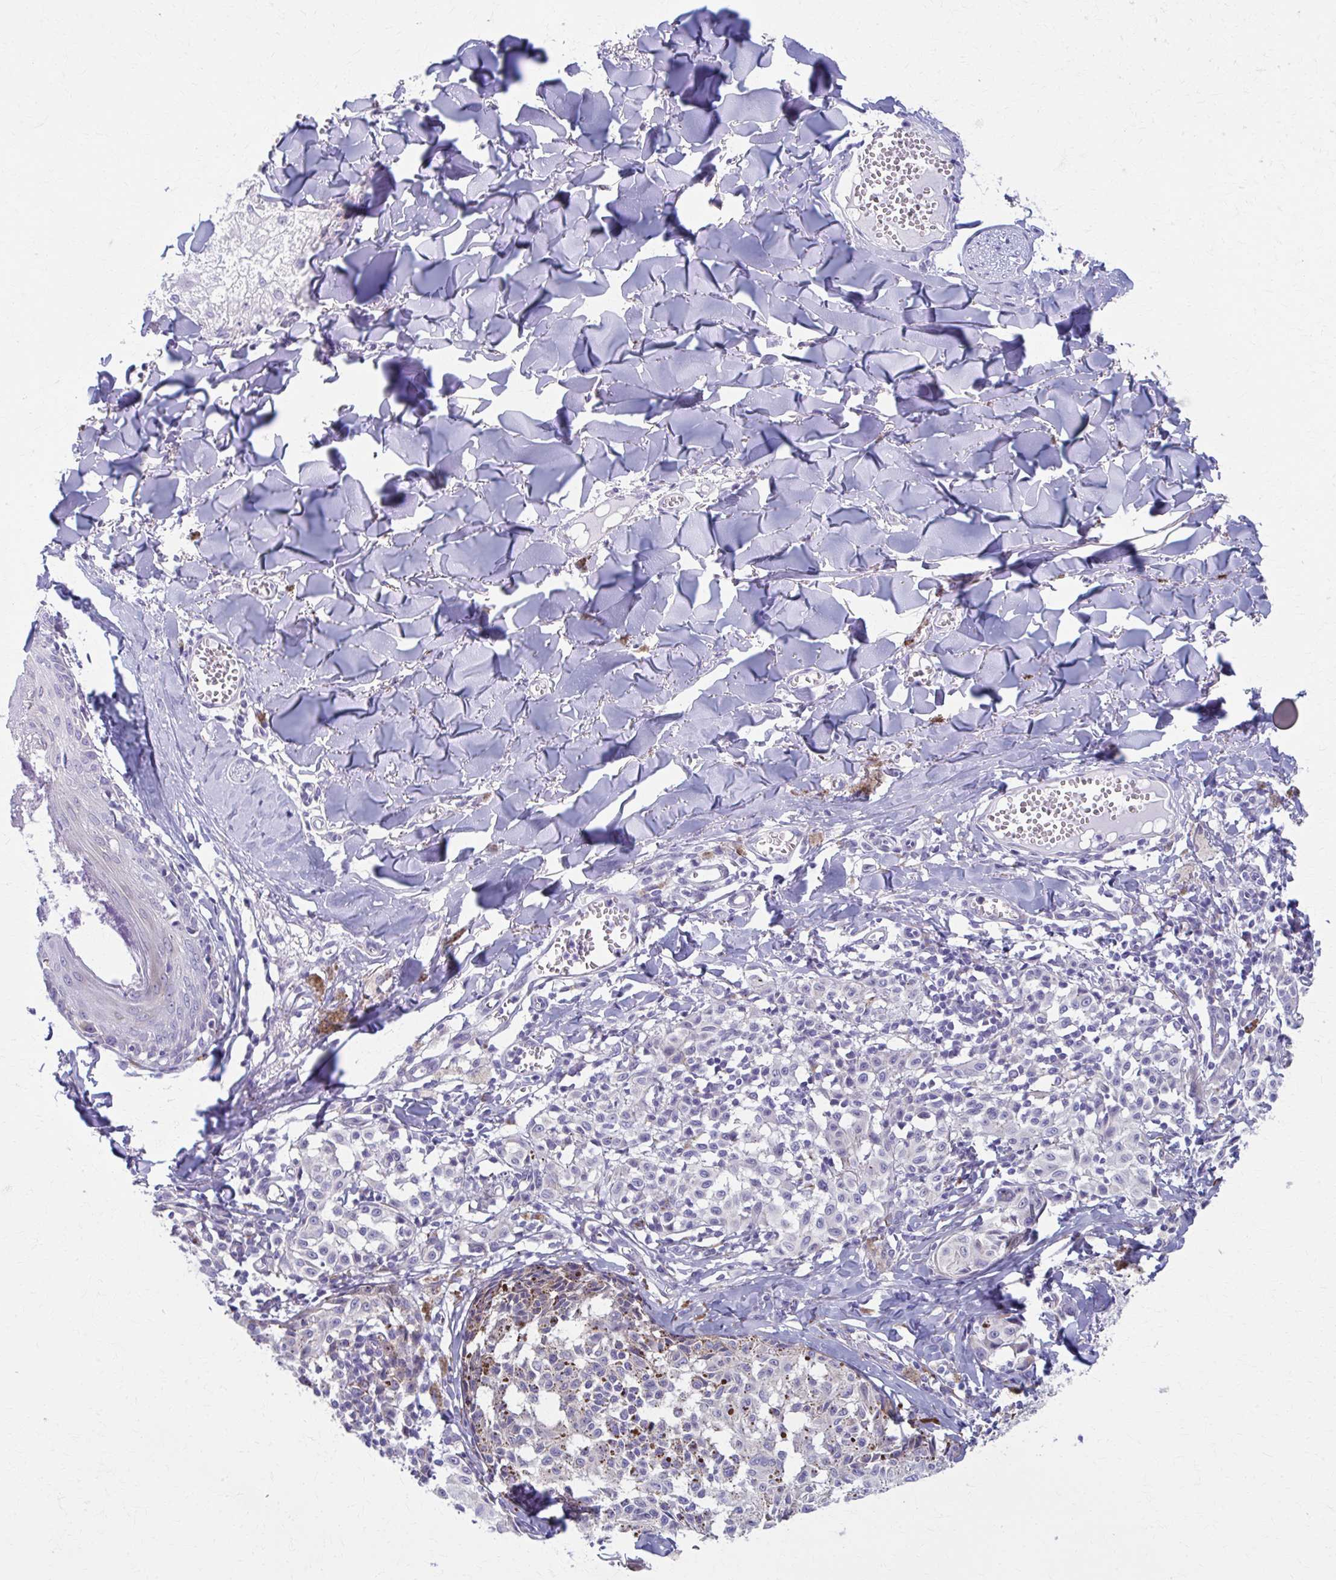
{"staining": {"intensity": "negative", "quantity": "none", "location": "none"}, "tissue": "melanoma", "cell_type": "Tumor cells", "image_type": "cancer", "snomed": [{"axis": "morphology", "description": "Malignant melanoma, NOS"}, {"axis": "topography", "description": "Skin"}], "caption": "IHC of malignant melanoma displays no positivity in tumor cells.", "gene": "SPATS2L", "patient": {"sex": "female", "age": 43}}